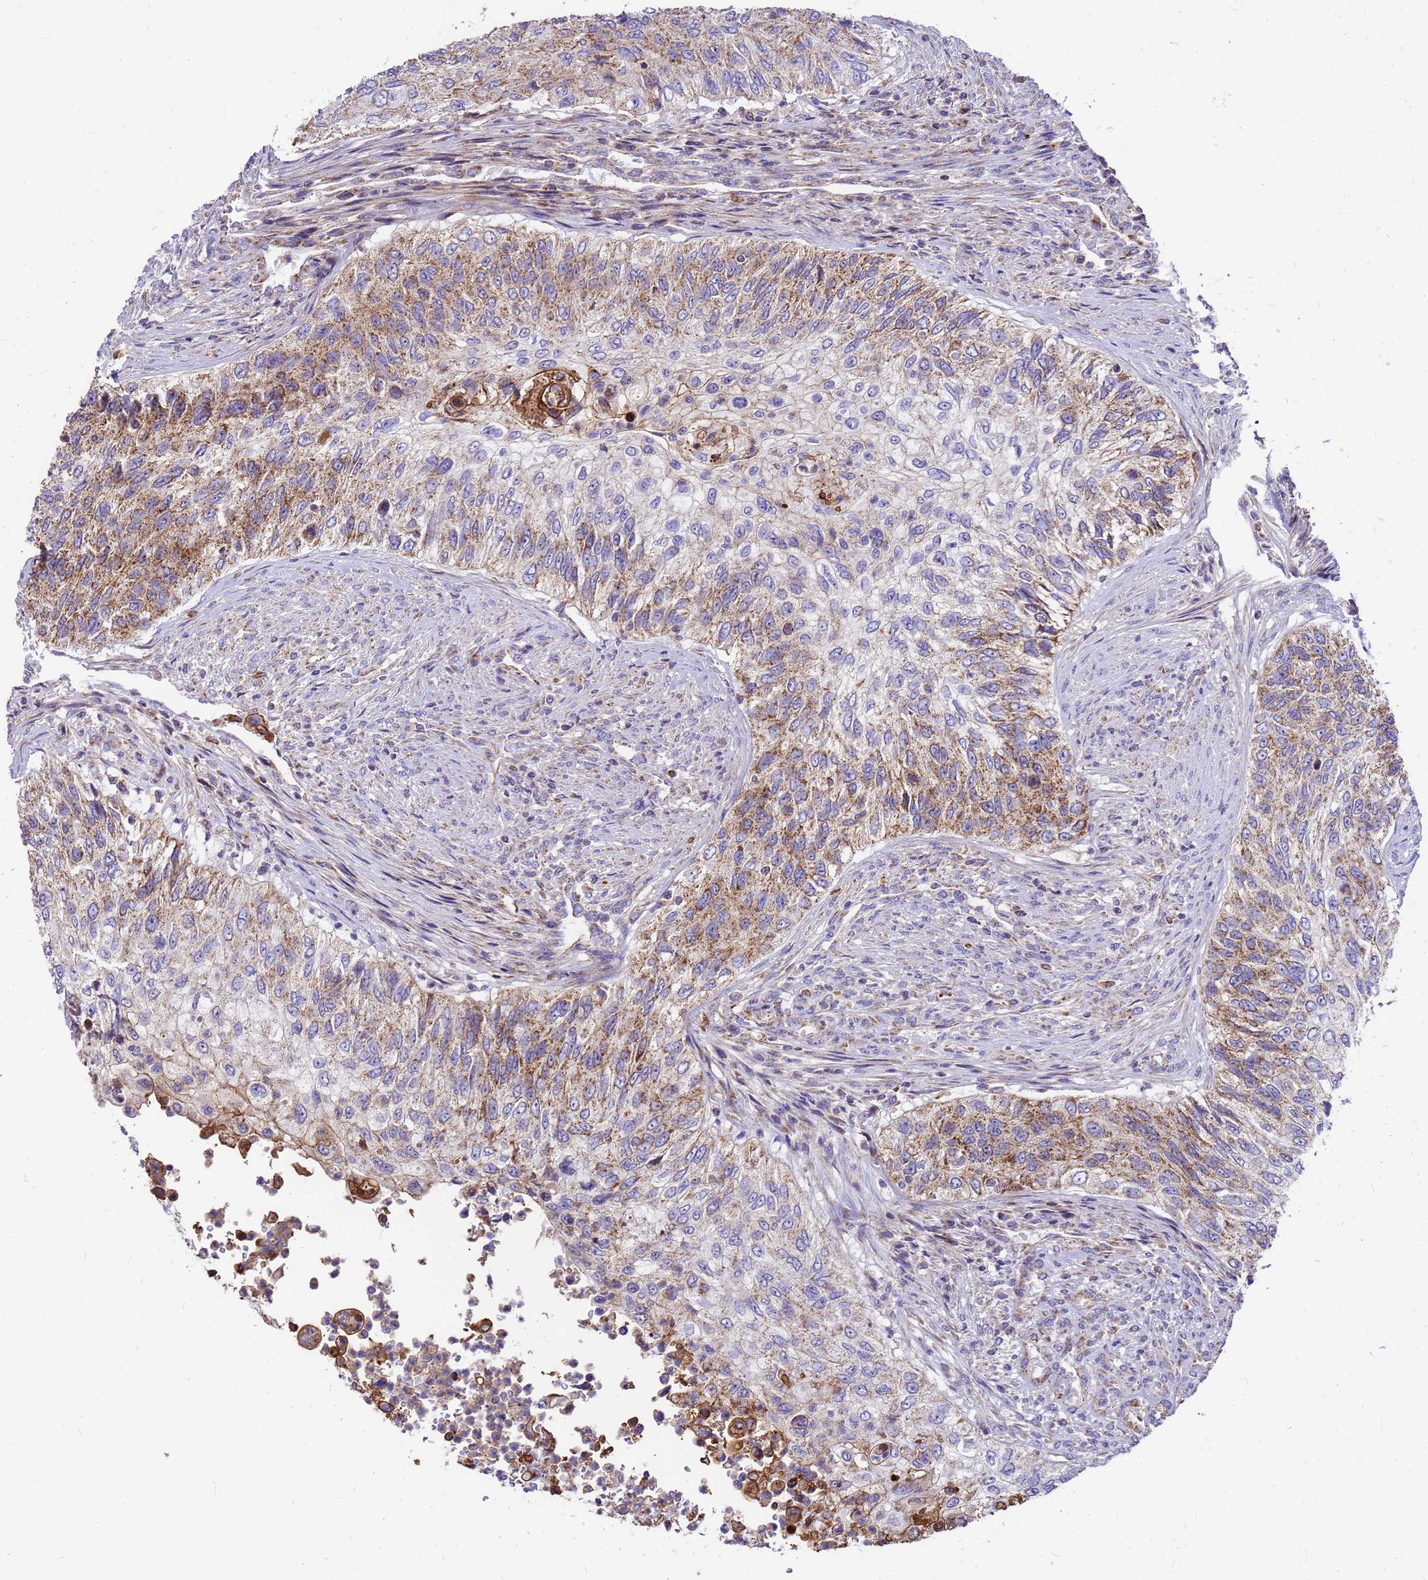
{"staining": {"intensity": "moderate", "quantity": ">75%", "location": "cytoplasmic/membranous"}, "tissue": "urothelial cancer", "cell_type": "Tumor cells", "image_type": "cancer", "snomed": [{"axis": "morphology", "description": "Urothelial carcinoma, High grade"}, {"axis": "topography", "description": "Urinary bladder"}], "caption": "Urothelial cancer stained for a protein (brown) exhibits moderate cytoplasmic/membranous positive positivity in approximately >75% of tumor cells.", "gene": "MRPS26", "patient": {"sex": "female", "age": 60}}